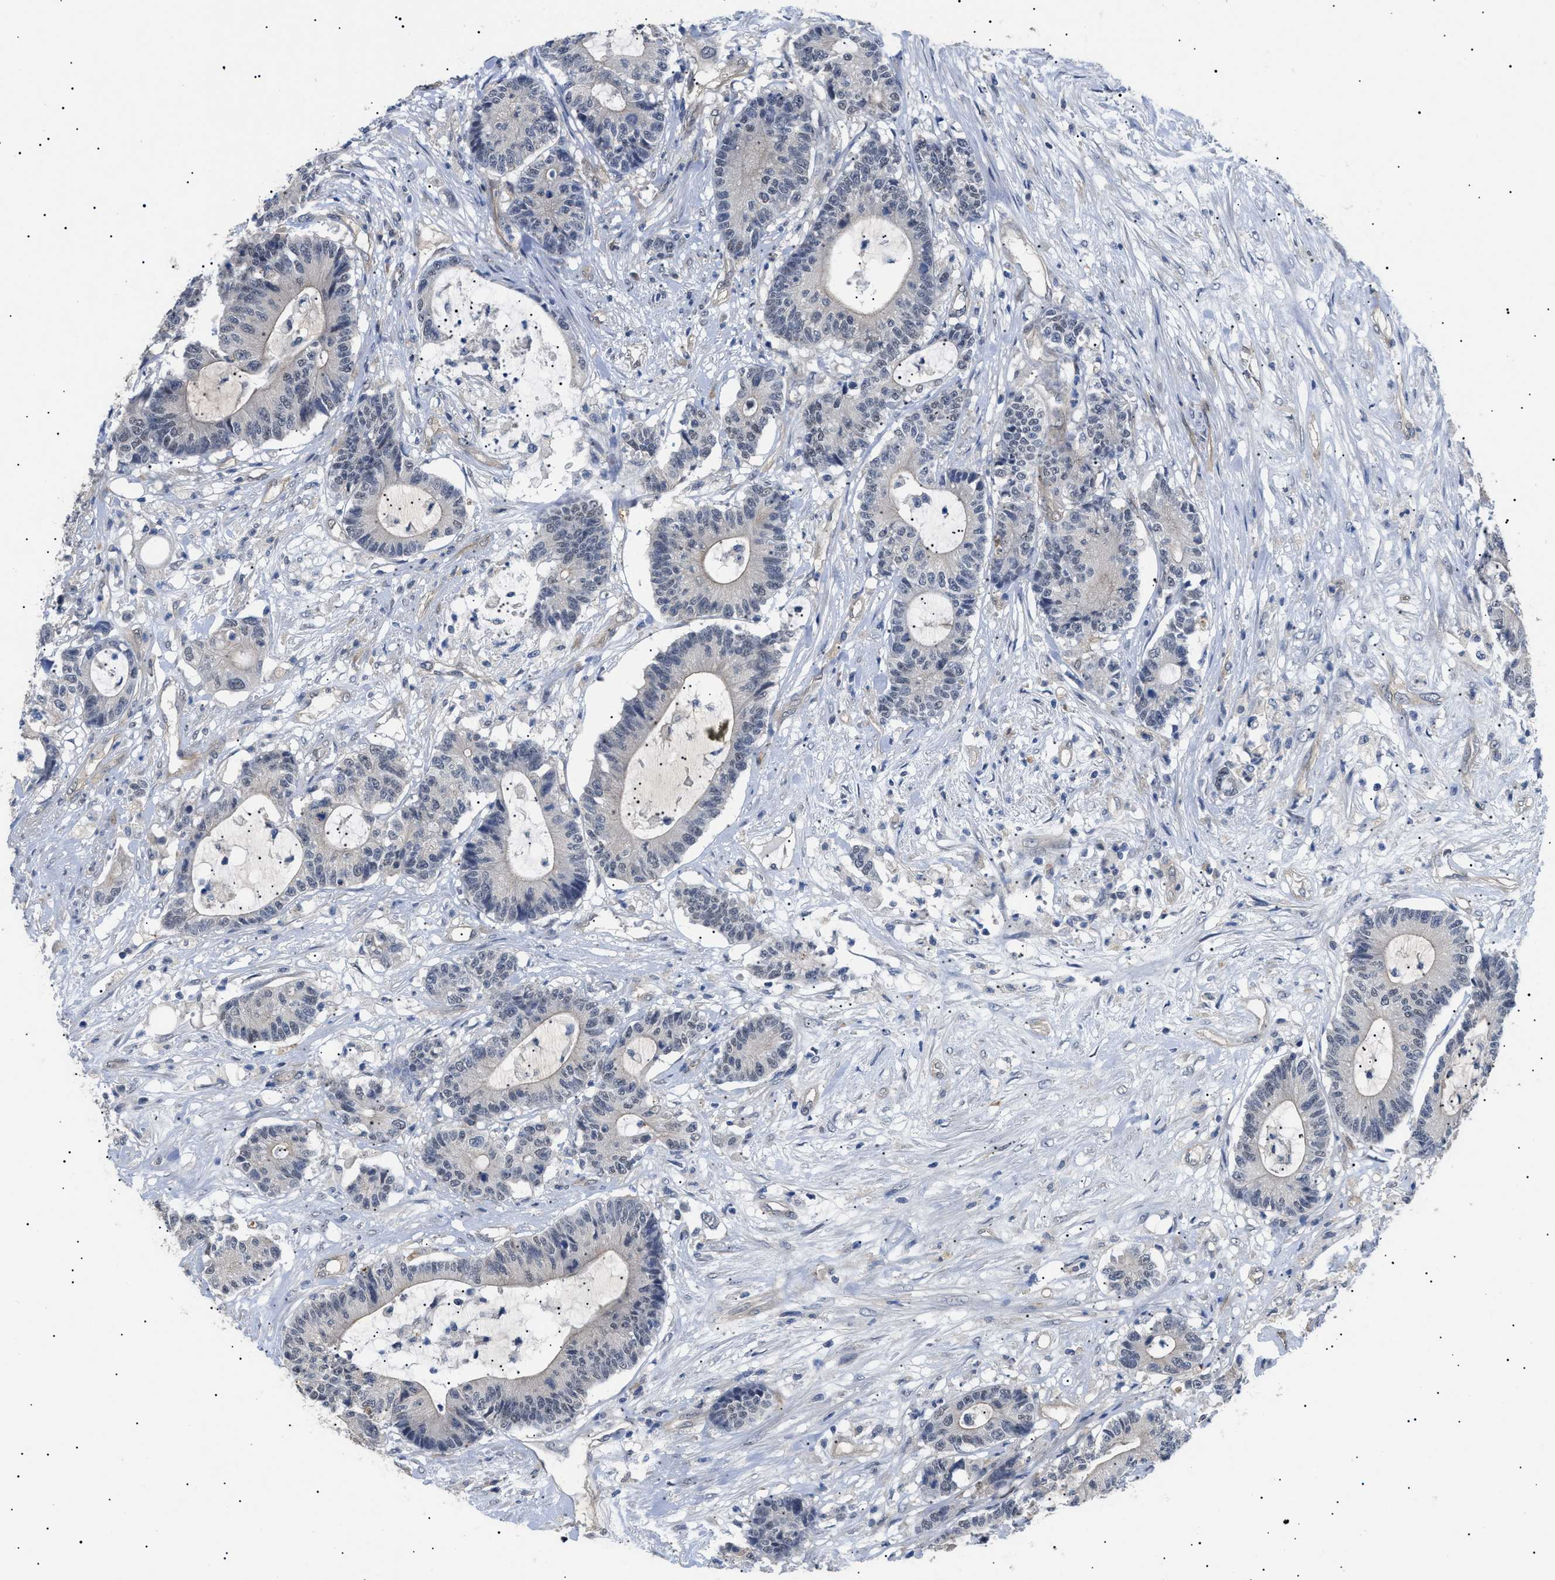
{"staining": {"intensity": "negative", "quantity": "none", "location": "none"}, "tissue": "colorectal cancer", "cell_type": "Tumor cells", "image_type": "cancer", "snomed": [{"axis": "morphology", "description": "Adenocarcinoma, NOS"}, {"axis": "topography", "description": "Colon"}], "caption": "DAB immunohistochemical staining of human adenocarcinoma (colorectal) demonstrates no significant positivity in tumor cells.", "gene": "CRCP", "patient": {"sex": "female", "age": 84}}